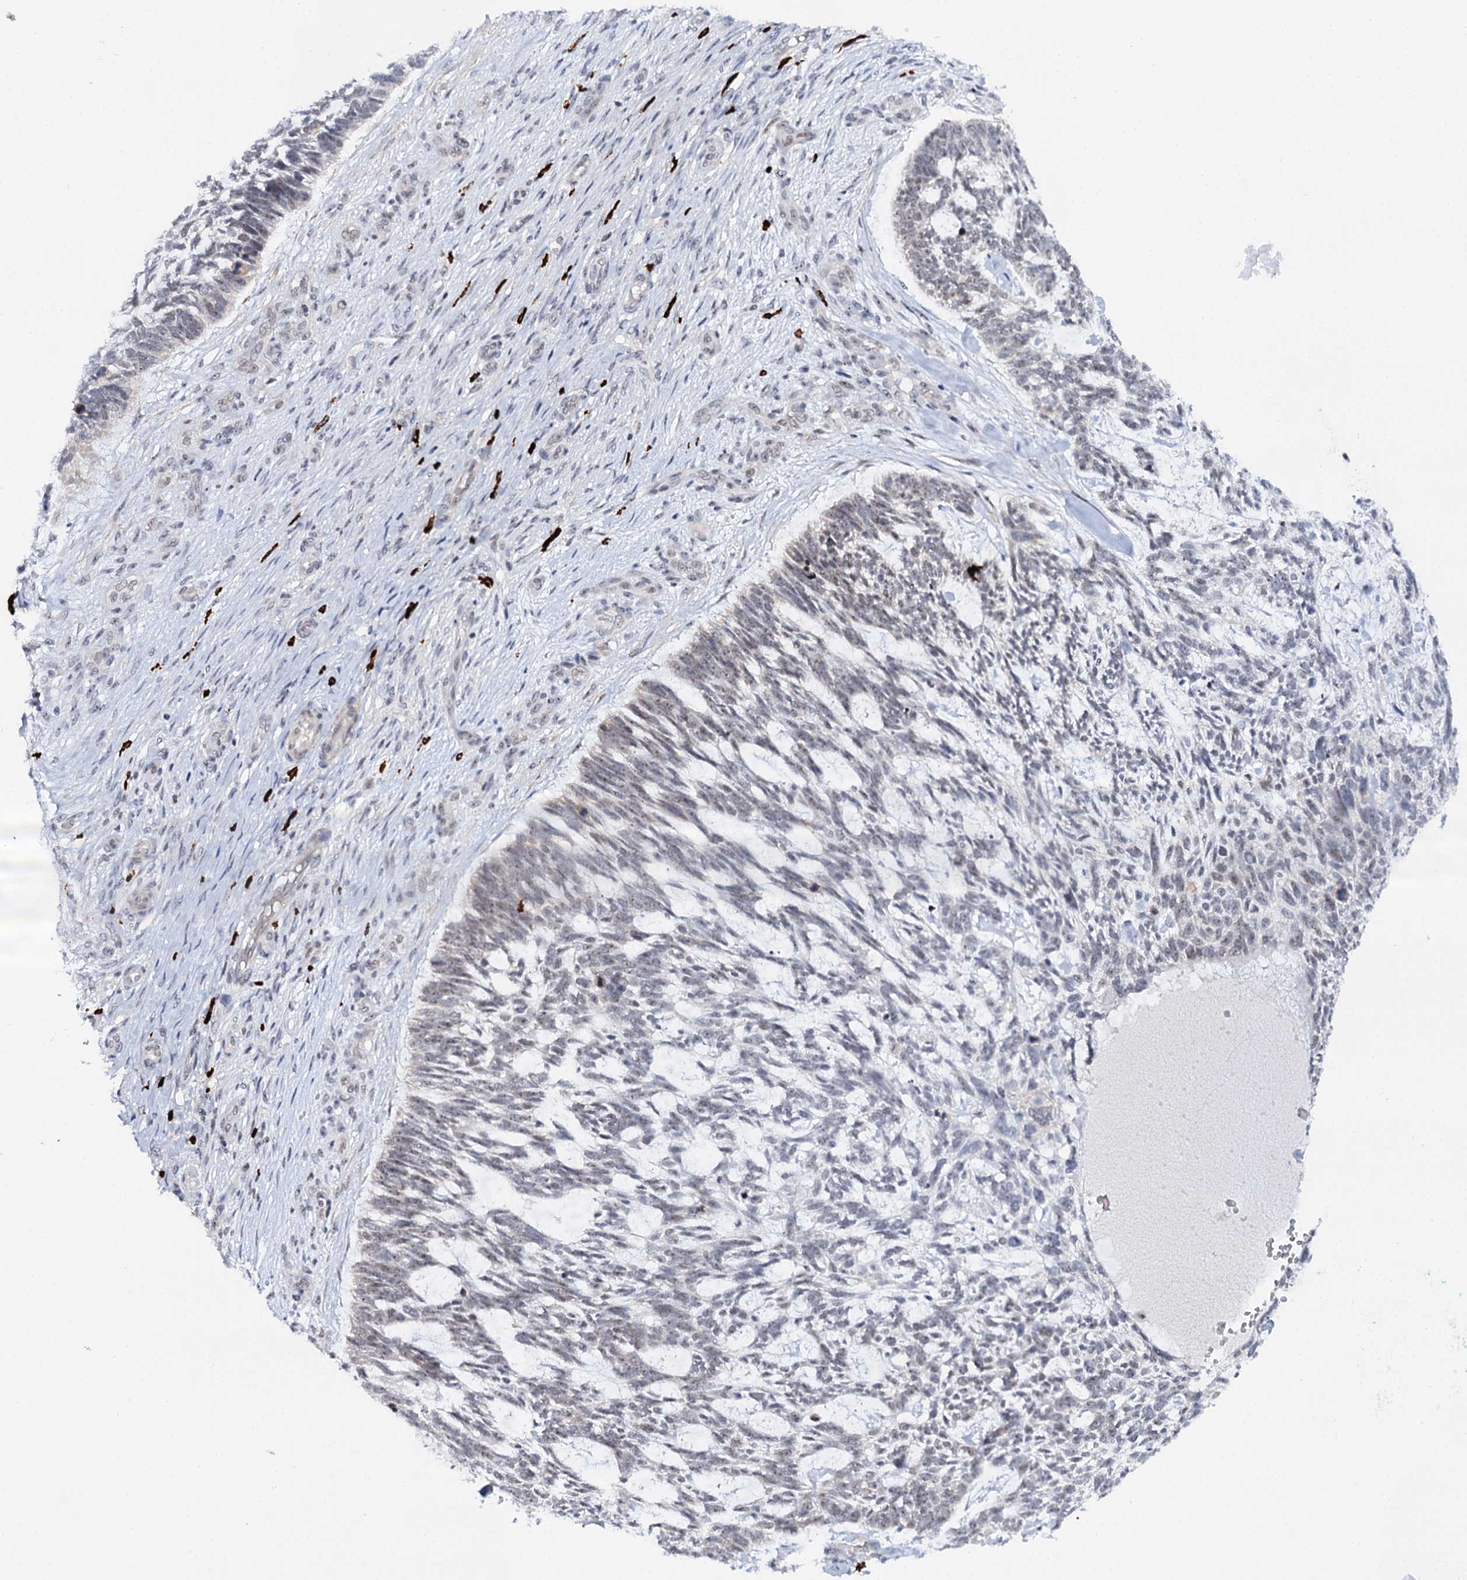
{"staining": {"intensity": "negative", "quantity": "none", "location": "none"}, "tissue": "skin cancer", "cell_type": "Tumor cells", "image_type": "cancer", "snomed": [{"axis": "morphology", "description": "Basal cell carcinoma"}, {"axis": "topography", "description": "Skin"}], "caption": "Skin cancer (basal cell carcinoma) was stained to show a protein in brown. There is no significant expression in tumor cells.", "gene": "BUD13", "patient": {"sex": "male", "age": 88}}